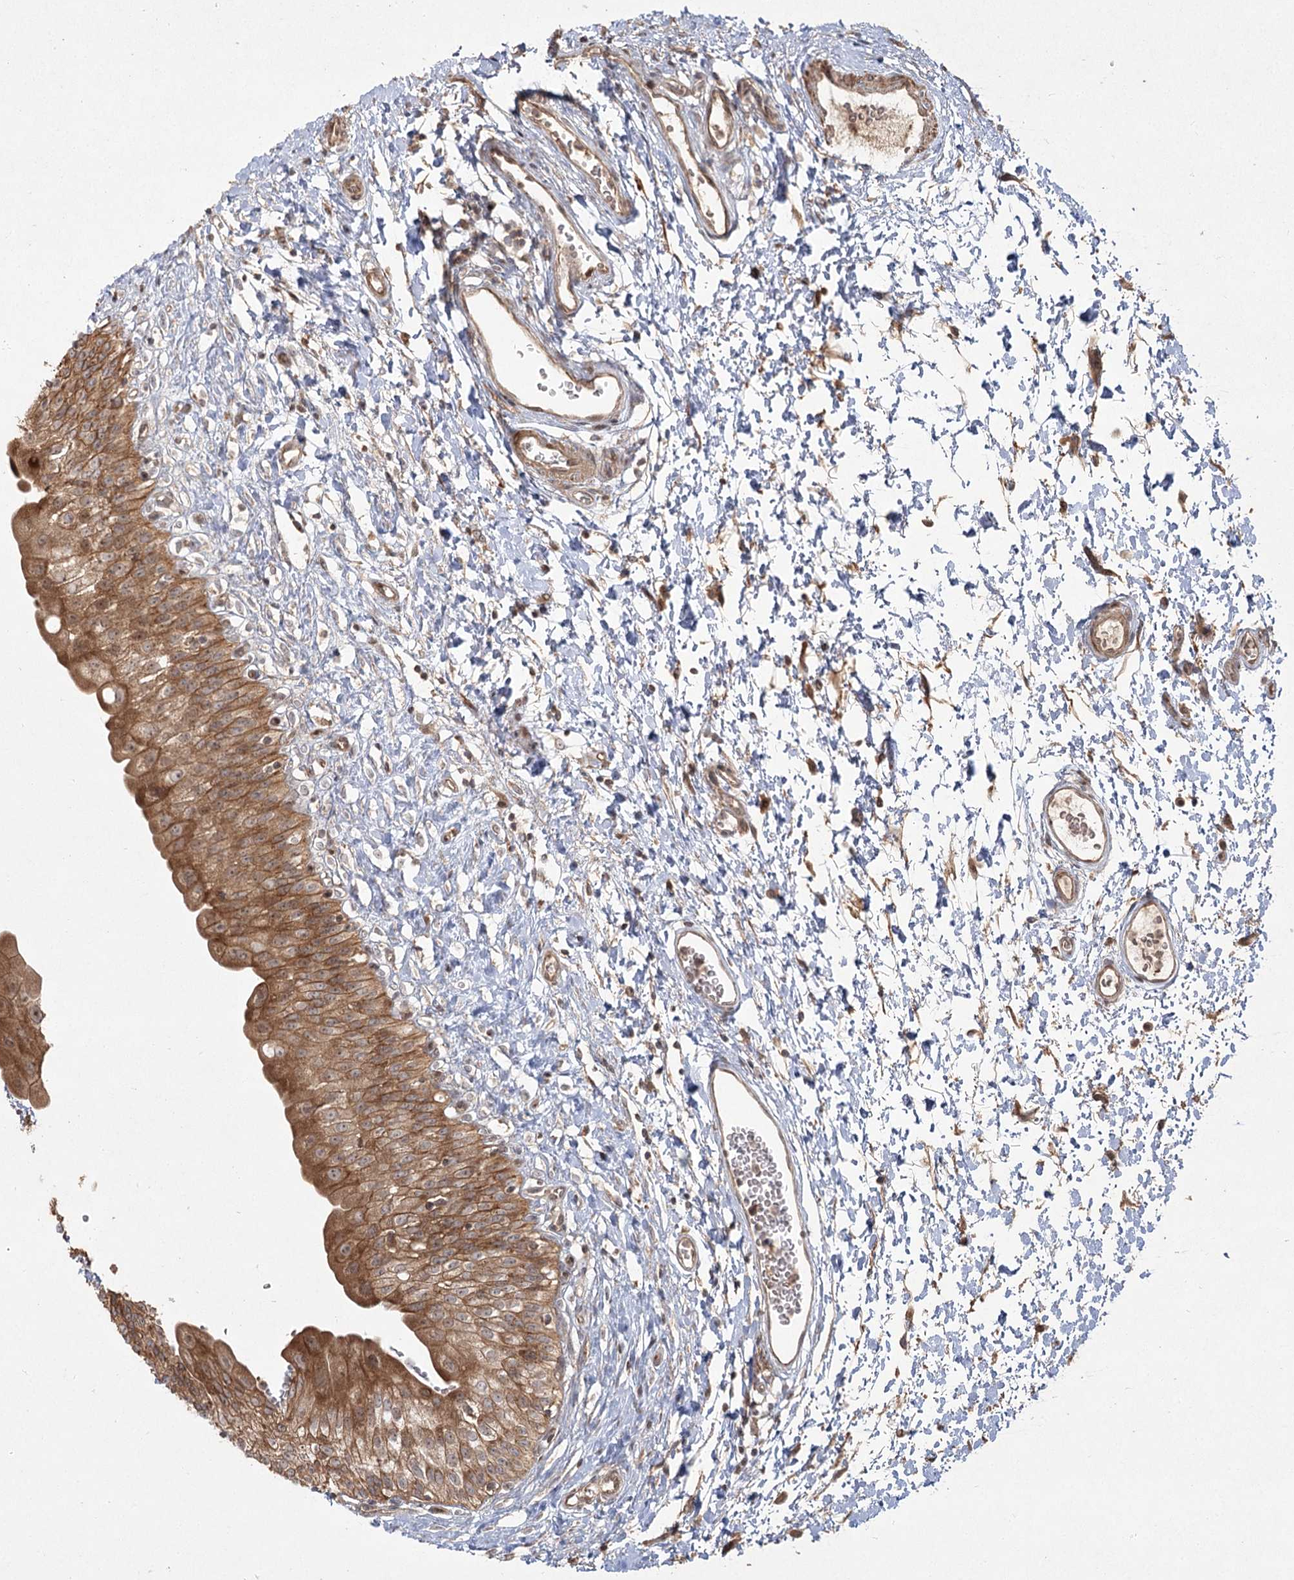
{"staining": {"intensity": "strong", "quantity": ">75%", "location": "cytoplasmic/membranous"}, "tissue": "urinary bladder", "cell_type": "Urothelial cells", "image_type": "normal", "snomed": [{"axis": "morphology", "description": "Normal tissue, NOS"}, {"axis": "topography", "description": "Urinary bladder"}], "caption": "High-power microscopy captured an immunohistochemistry micrograph of unremarkable urinary bladder, revealing strong cytoplasmic/membranous staining in approximately >75% of urothelial cells.", "gene": "CPLANE1", "patient": {"sex": "male", "age": 51}}